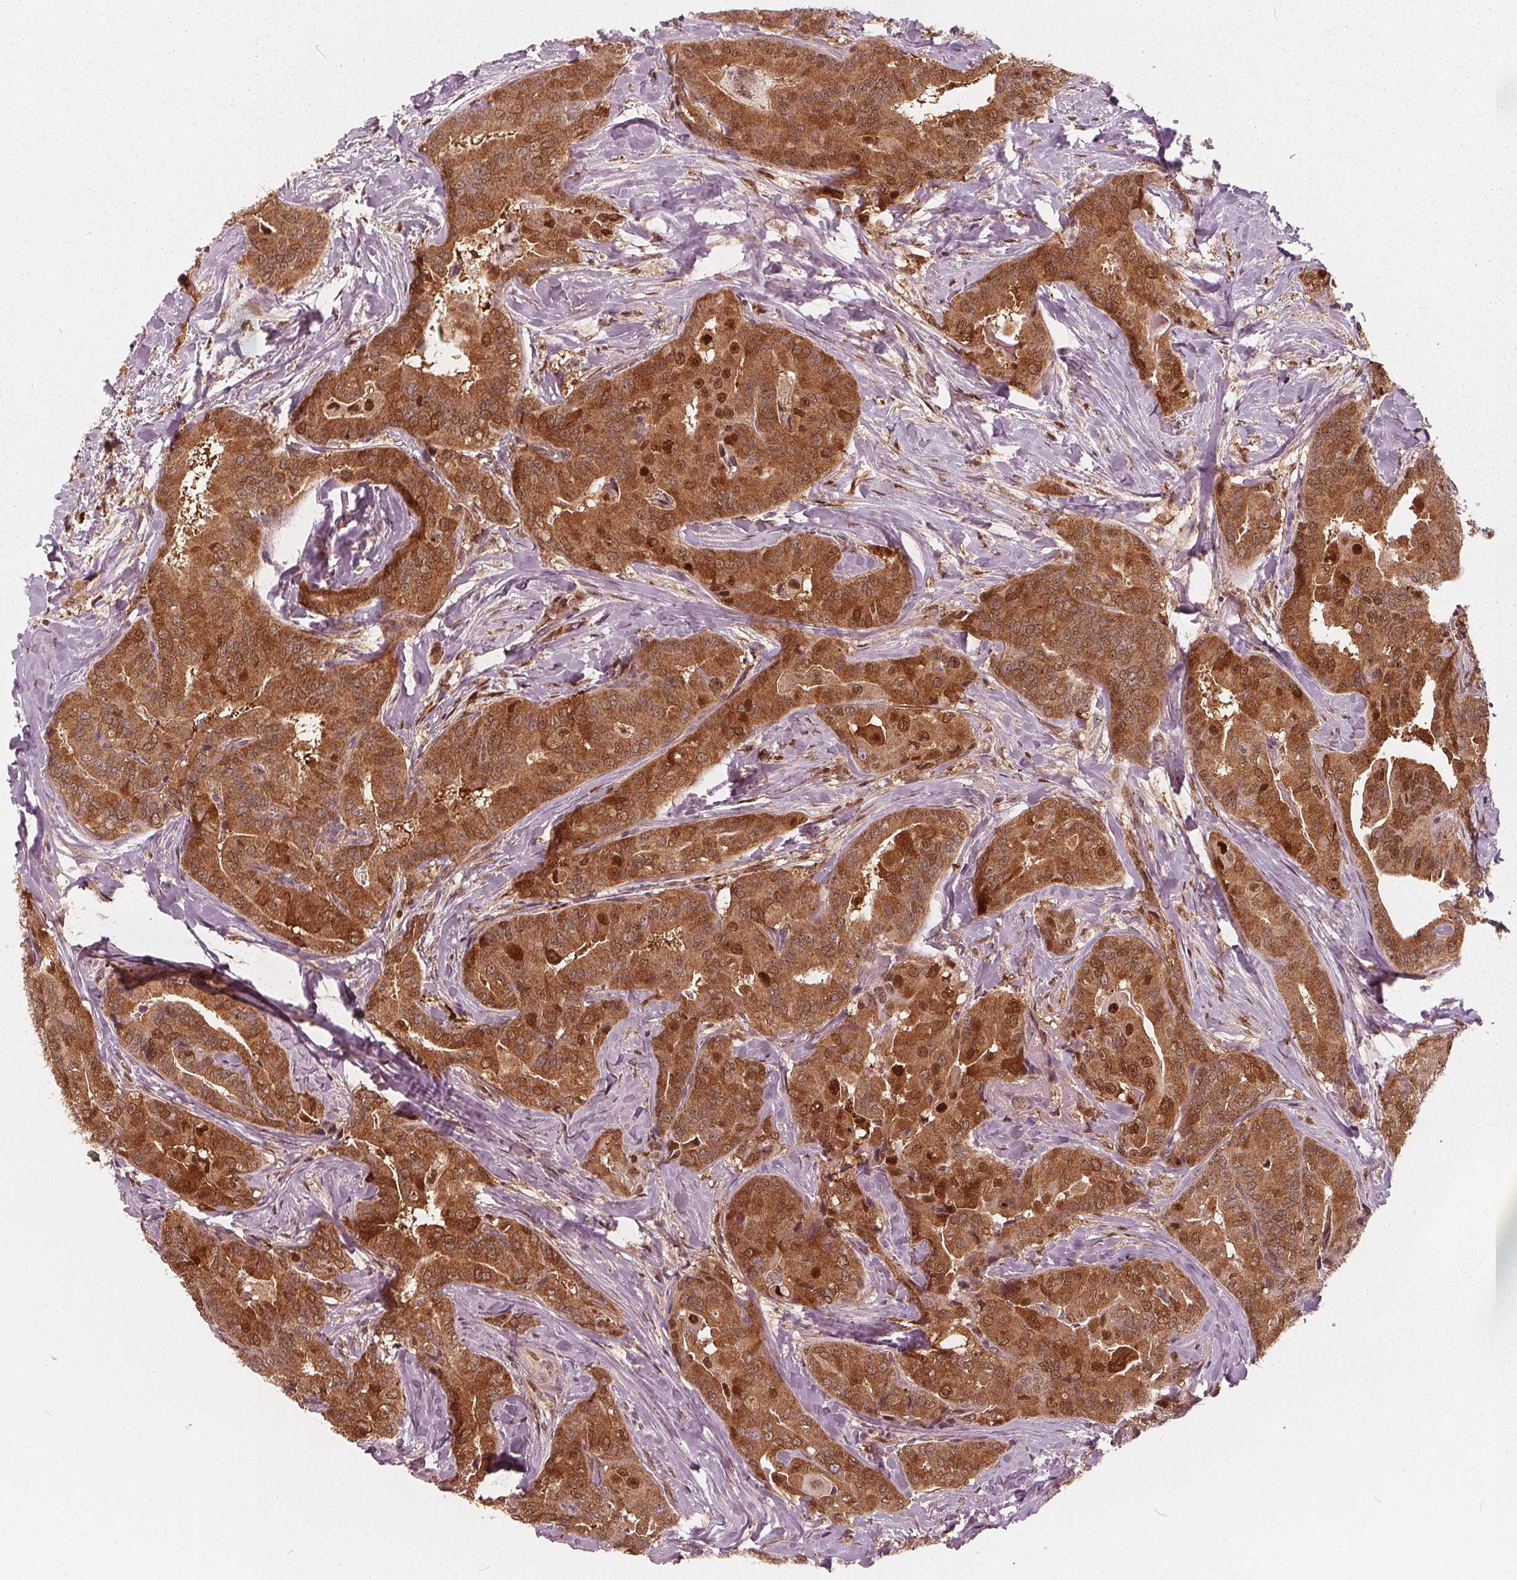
{"staining": {"intensity": "strong", "quantity": ">75%", "location": "cytoplasmic/membranous,nuclear"}, "tissue": "thyroid cancer", "cell_type": "Tumor cells", "image_type": "cancer", "snomed": [{"axis": "morphology", "description": "Papillary adenocarcinoma, NOS"}, {"axis": "topography", "description": "Thyroid gland"}], "caption": "DAB immunohistochemical staining of papillary adenocarcinoma (thyroid) demonstrates strong cytoplasmic/membranous and nuclear protein expression in approximately >75% of tumor cells.", "gene": "SQSTM1", "patient": {"sex": "male", "age": 61}}